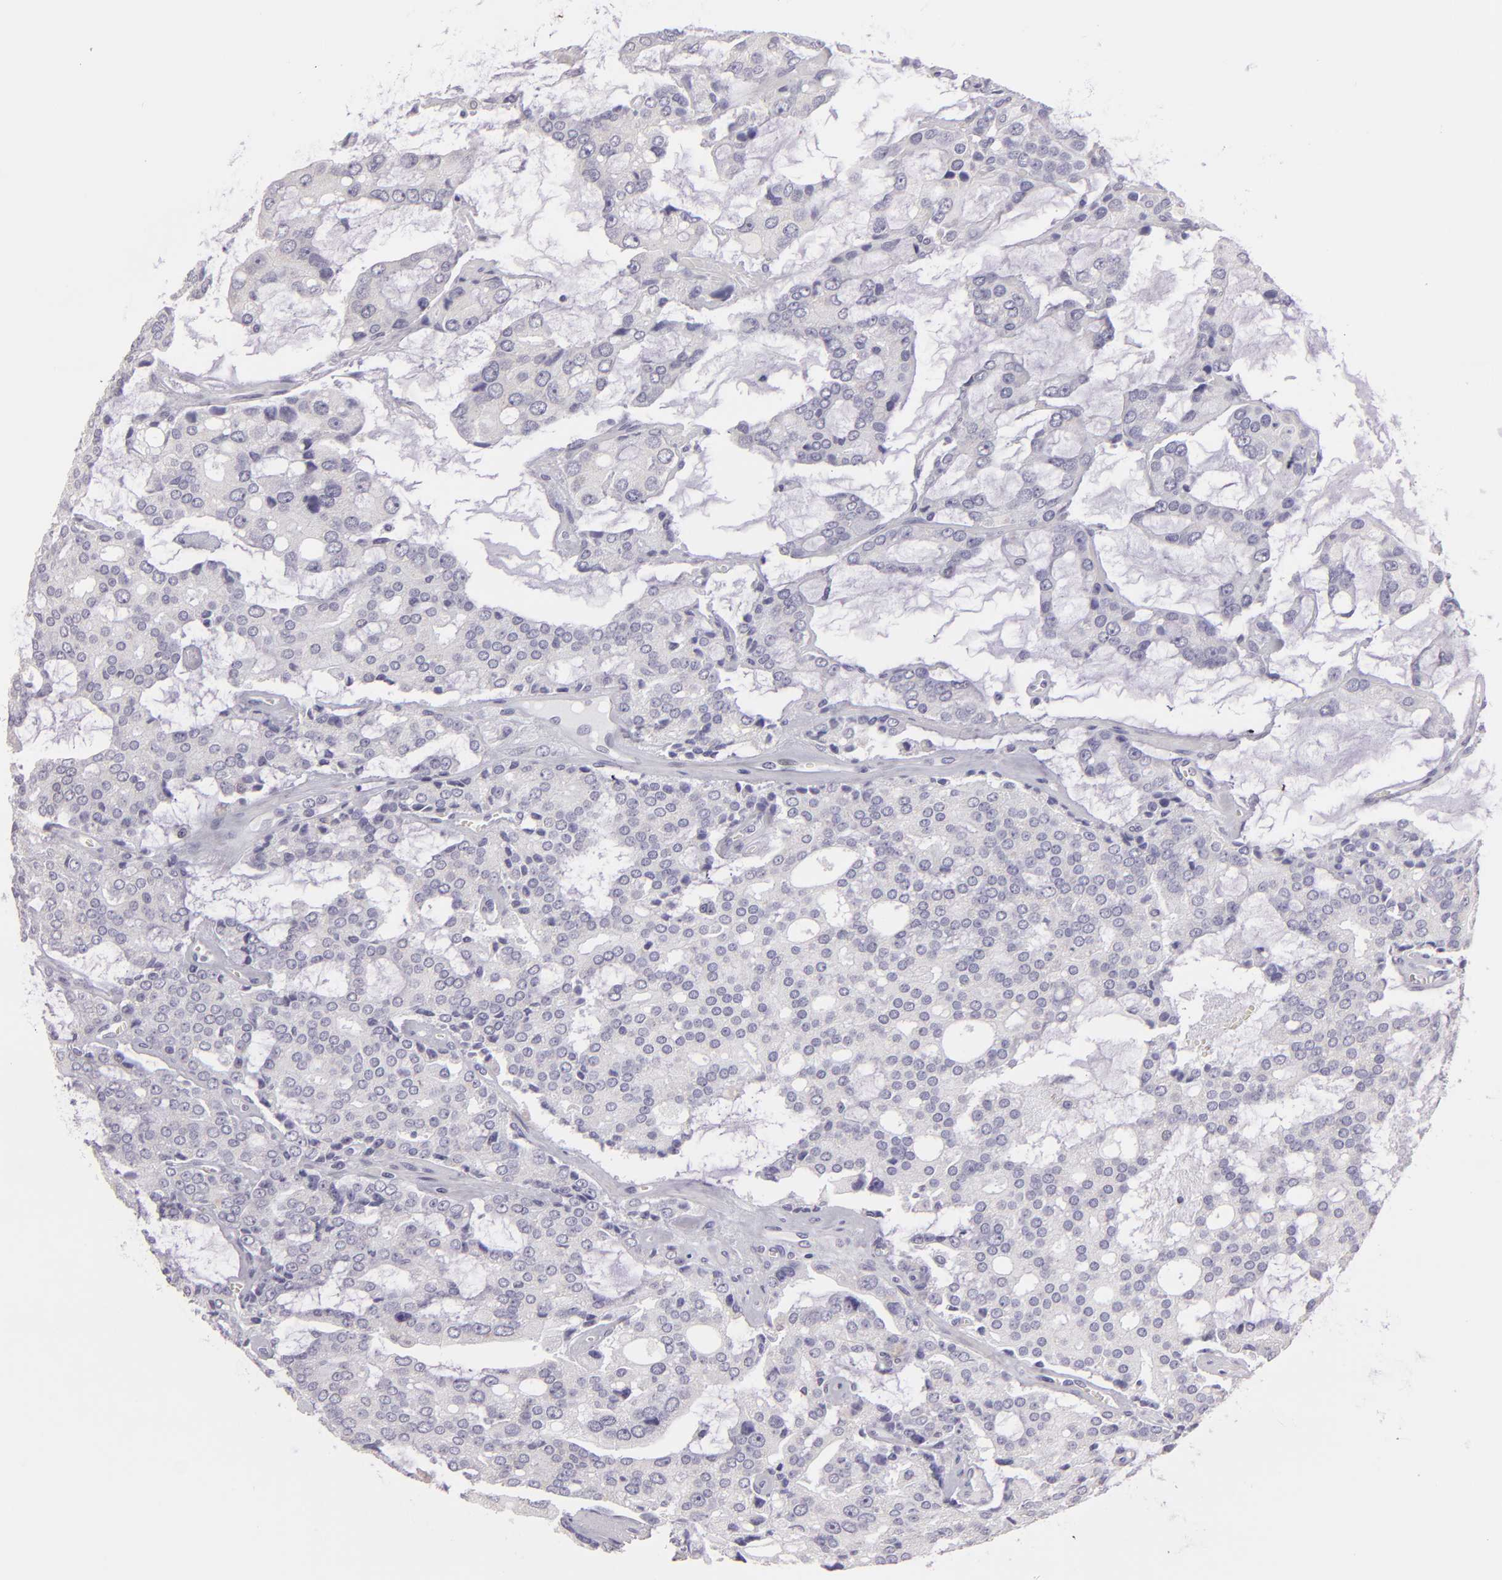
{"staining": {"intensity": "negative", "quantity": "none", "location": "none"}, "tissue": "prostate cancer", "cell_type": "Tumor cells", "image_type": "cancer", "snomed": [{"axis": "morphology", "description": "Adenocarcinoma, High grade"}, {"axis": "topography", "description": "Prostate"}], "caption": "The micrograph exhibits no significant staining in tumor cells of prostate cancer (adenocarcinoma (high-grade)). (DAB immunohistochemistry visualized using brightfield microscopy, high magnification).", "gene": "MUC5AC", "patient": {"sex": "male", "age": 67}}